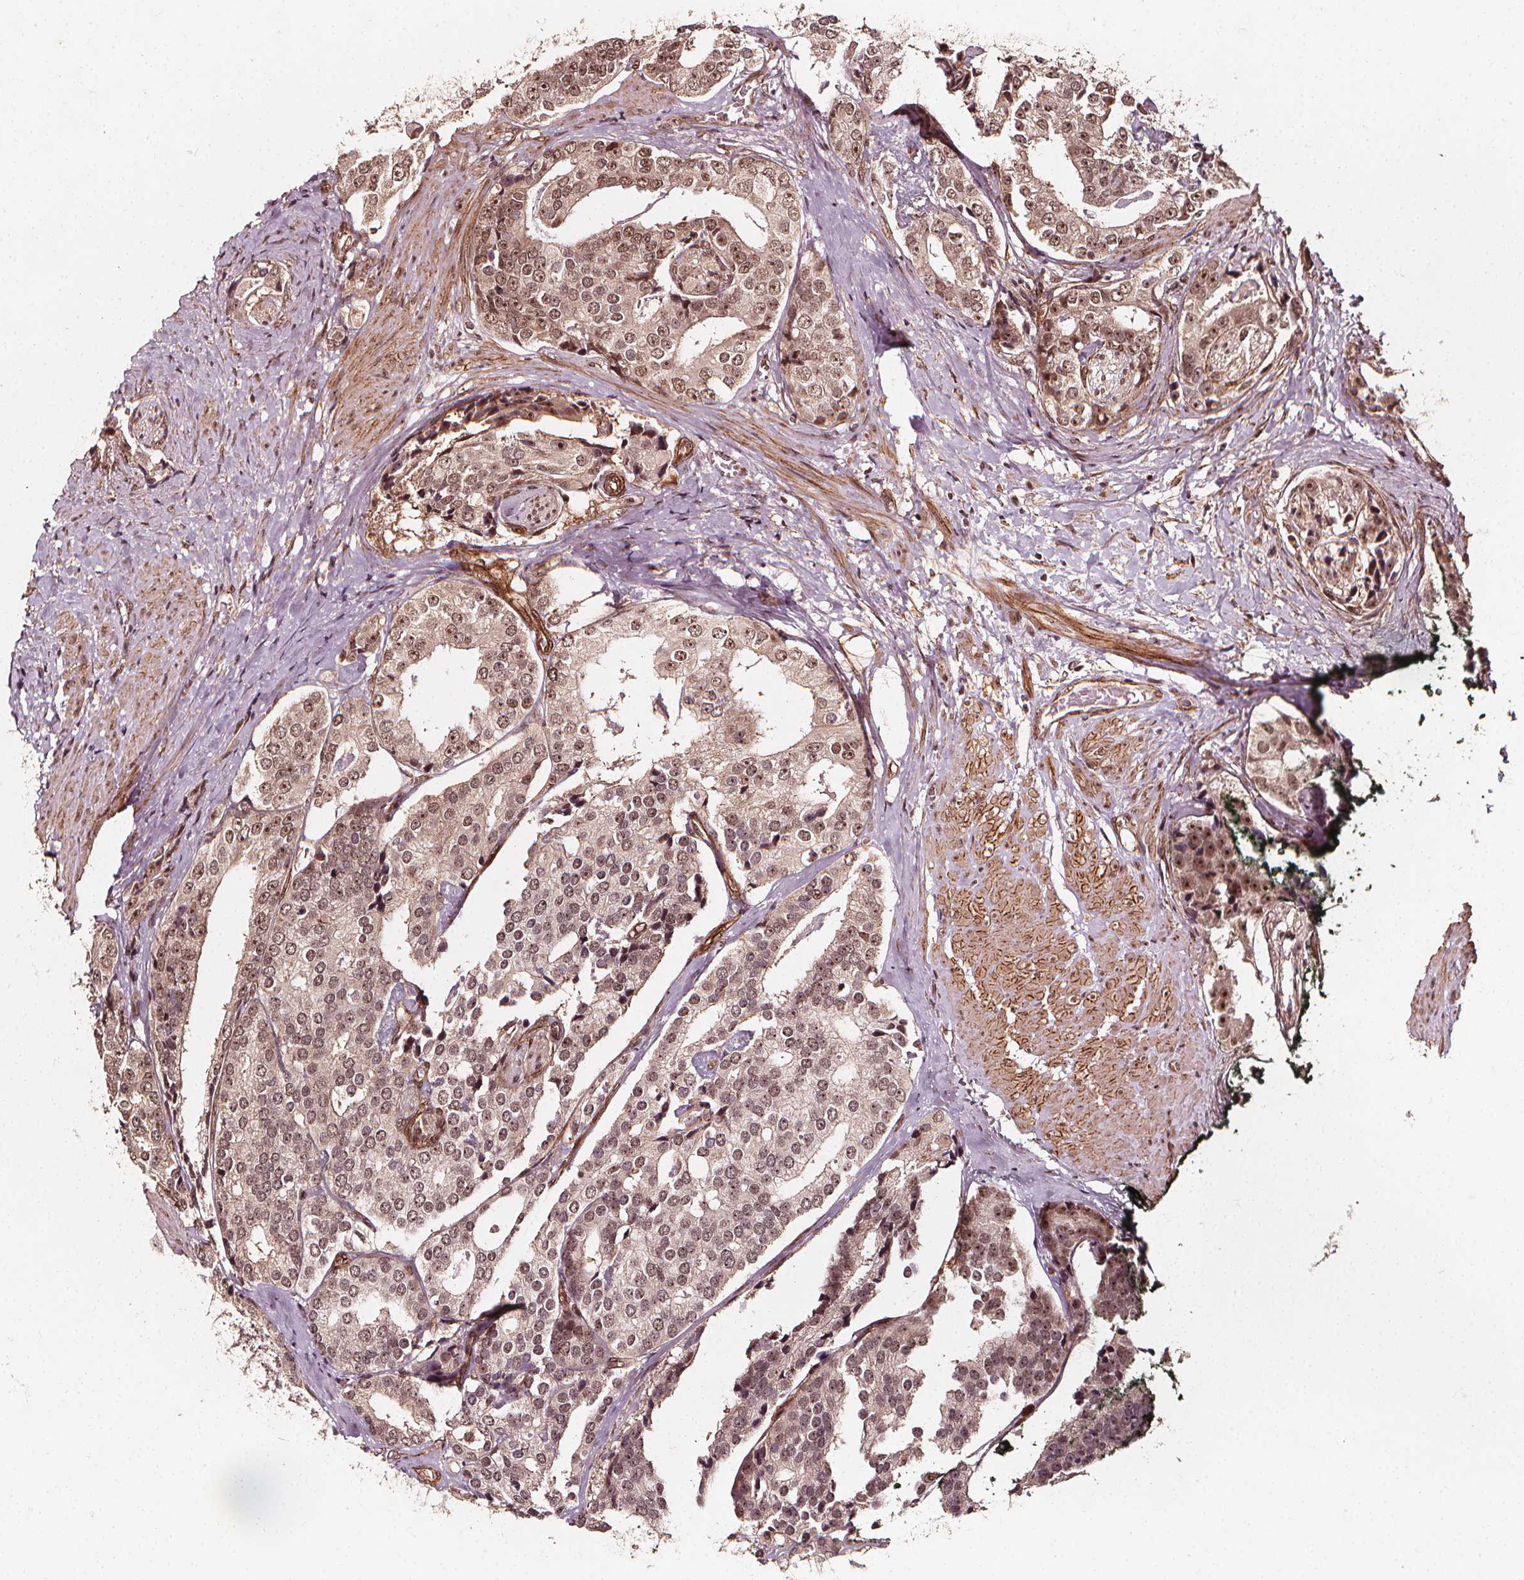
{"staining": {"intensity": "moderate", "quantity": ">75%", "location": "nuclear"}, "tissue": "prostate cancer", "cell_type": "Tumor cells", "image_type": "cancer", "snomed": [{"axis": "morphology", "description": "Adenocarcinoma, High grade"}, {"axis": "topography", "description": "Prostate"}], "caption": "Immunohistochemical staining of prostate cancer demonstrates moderate nuclear protein positivity in about >75% of tumor cells.", "gene": "EXOSC9", "patient": {"sex": "male", "age": 71}}